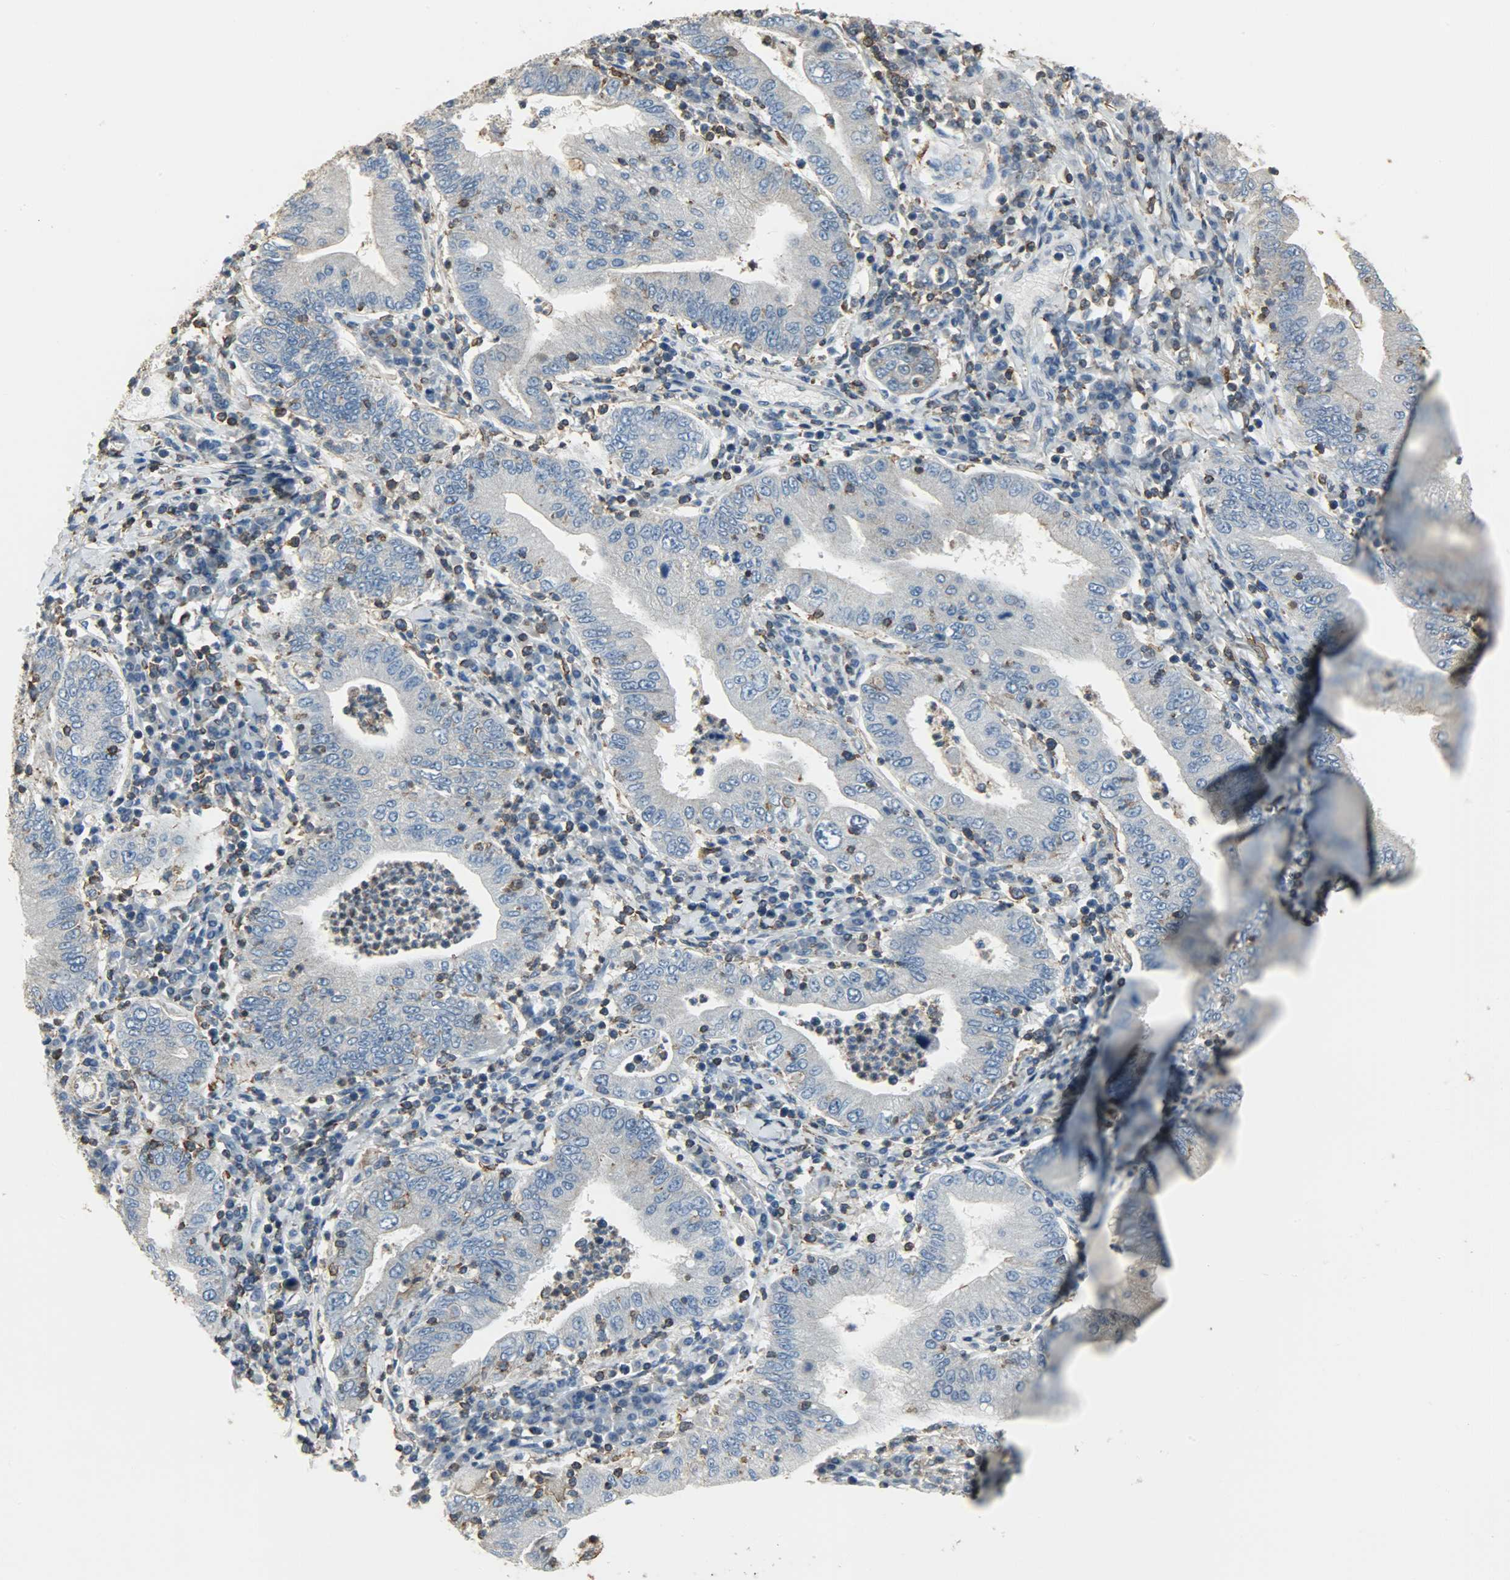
{"staining": {"intensity": "weak", "quantity": ">75%", "location": "cytoplasmic/membranous"}, "tissue": "stomach cancer", "cell_type": "Tumor cells", "image_type": "cancer", "snomed": [{"axis": "morphology", "description": "Normal tissue, NOS"}, {"axis": "morphology", "description": "Adenocarcinoma, NOS"}, {"axis": "topography", "description": "Esophagus"}, {"axis": "topography", "description": "Stomach, upper"}, {"axis": "topography", "description": "Peripheral nerve tissue"}], "caption": "Tumor cells exhibit low levels of weak cytoplasmic/membranous expression in about >75% of cells in human adenocarcinoma (stomach).", "gene": "DNAJA4", "patient": {"sex": "male", "age": 62}}